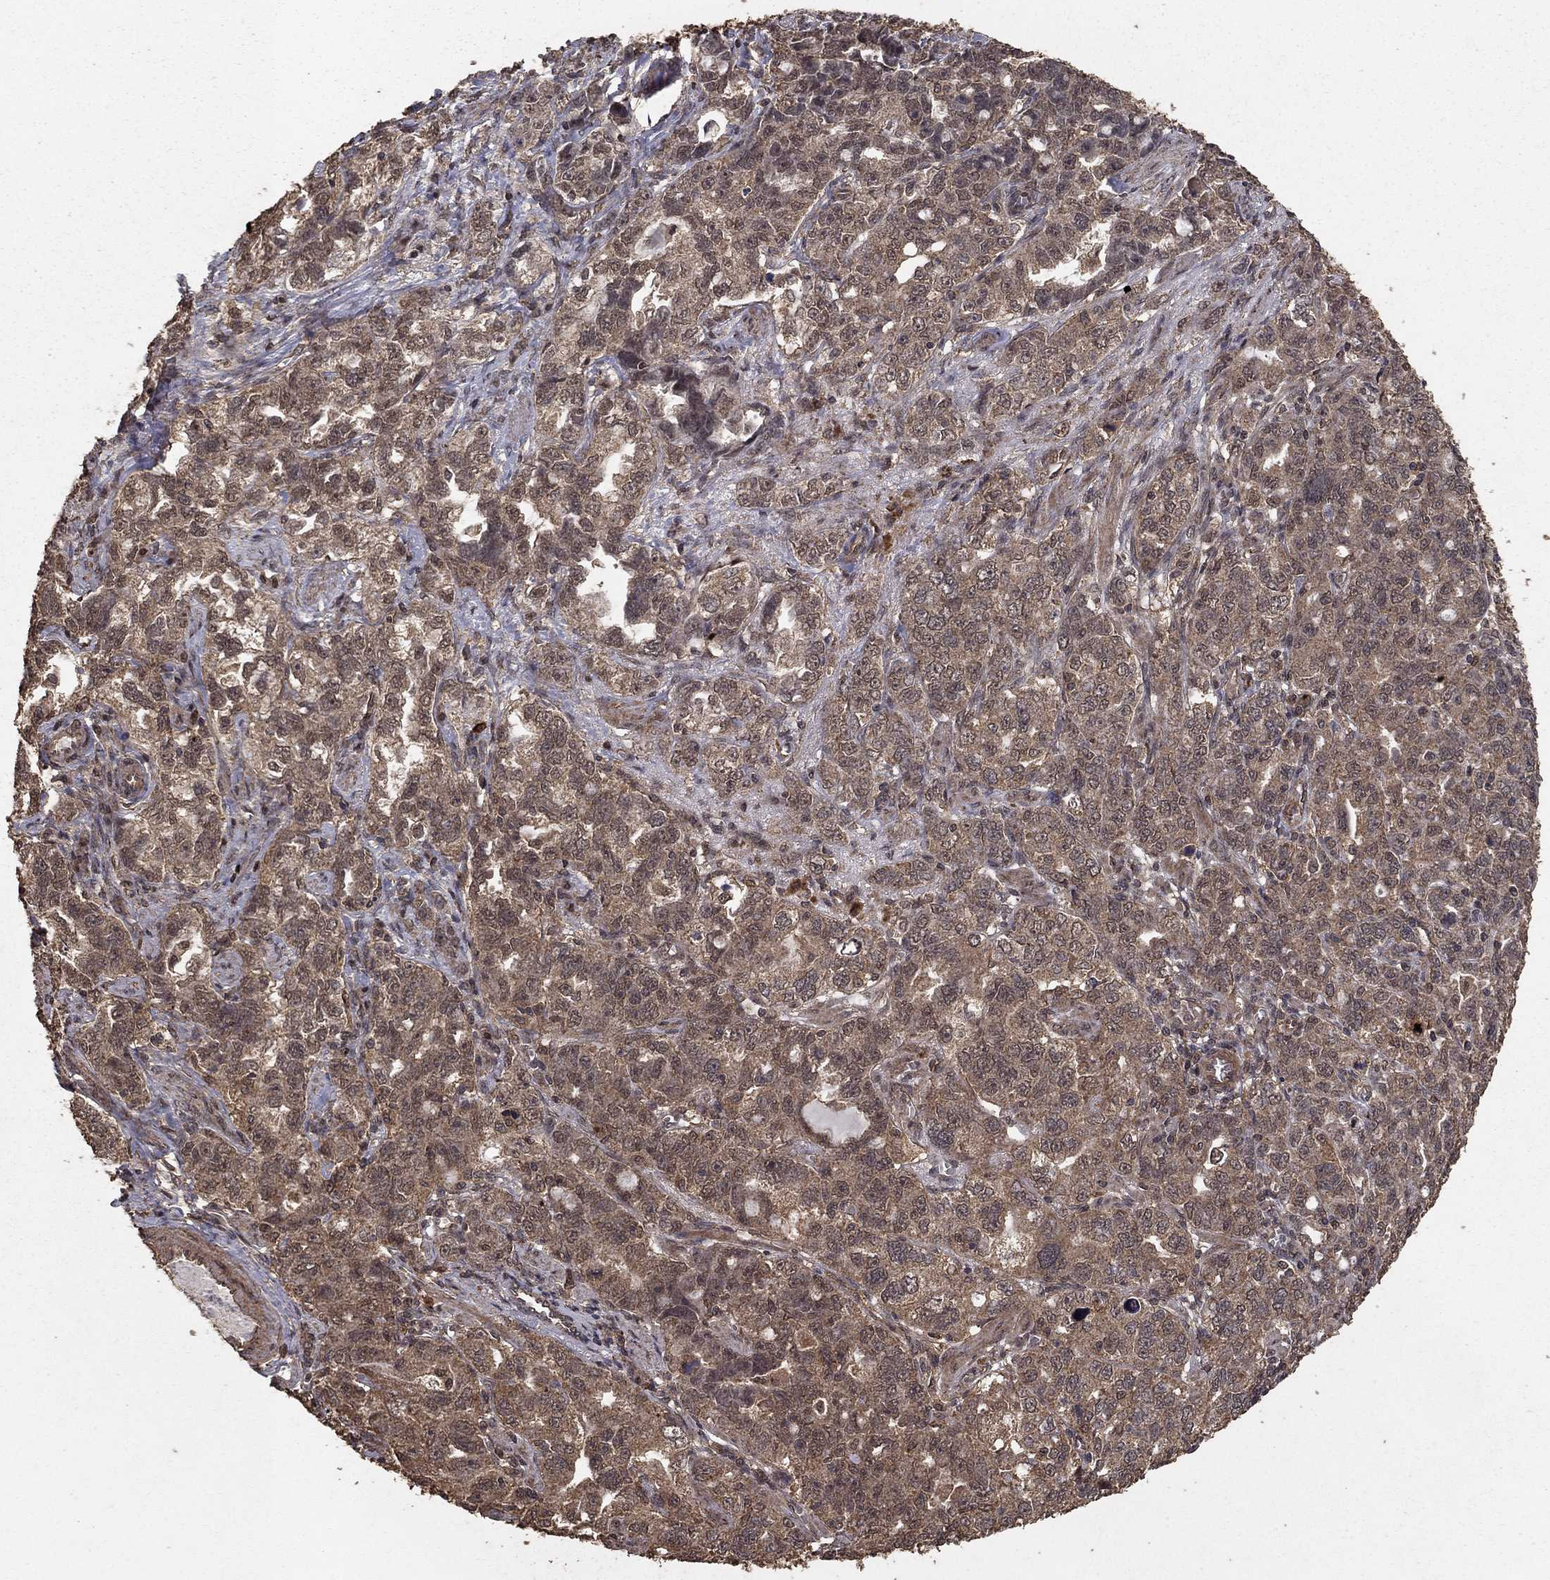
{"staining": {"intensity": "weak", "quantity": "25%-75%", "location": "cytoplasmic/membranous"}, "tissue": "ovarian cancer", "cell_type": "Tumor cells", "image_type": "cancer", "snomed": [{"axis": "morphology", "description": "Cystadenocarcinoma, serous, NOS"}, {"axis": "topography", "description": "Ovary"}], "caption": "Tumor cells reveal low levels of weak cytoplasmic/membranous positivity in about 25%-75% of cells in human ovarian serous cystadenocarcinoma.", "gene": "PRDM1", "patient": {"sex": "female", "age": 51}}